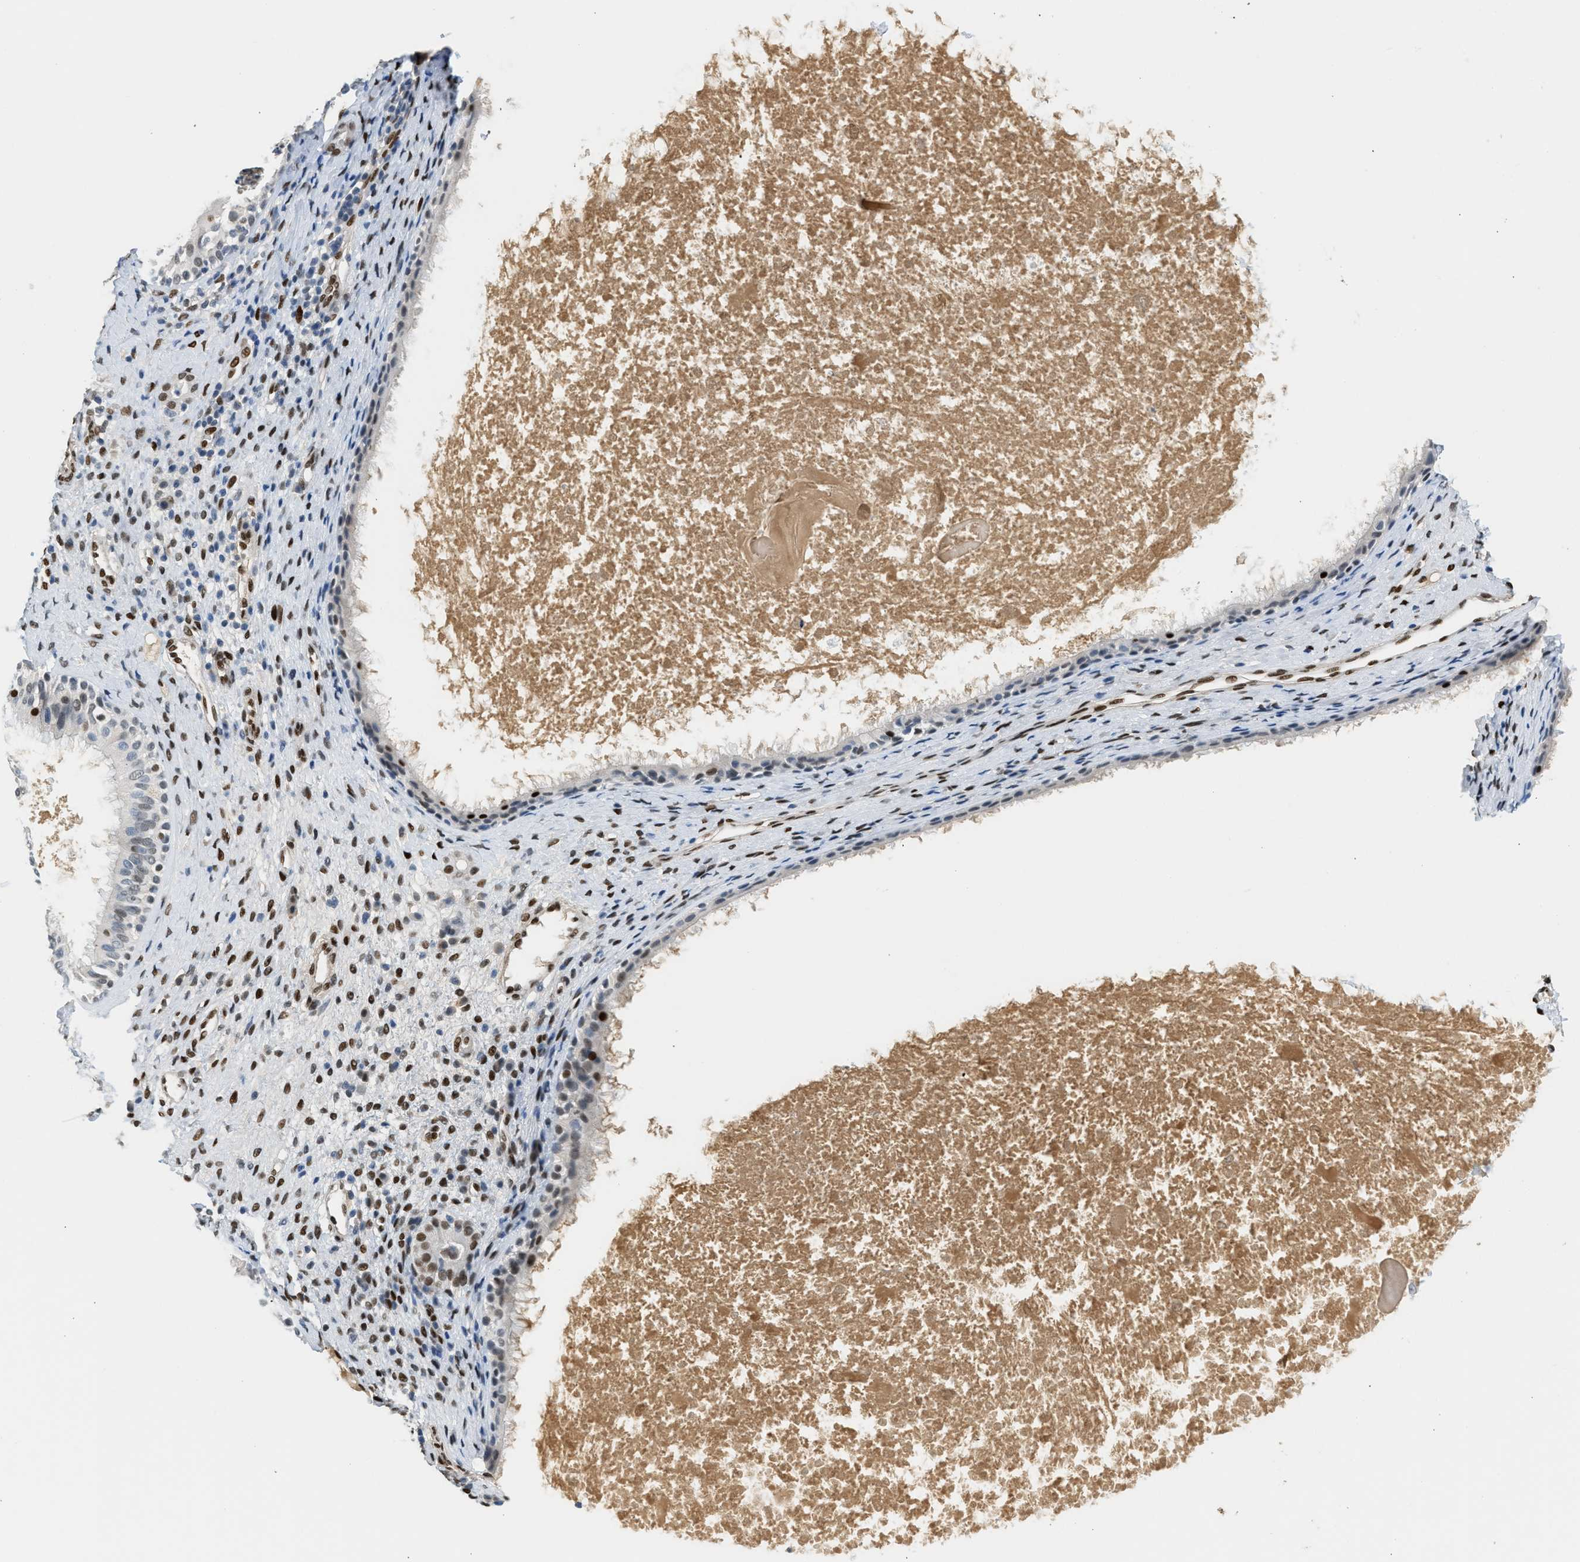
{"staining": {"intensity": "moderate", "quantity": "25%-75%", "location": "nuclear"}, "tissue": "nasopharynx", "cell_type": "Respiratory epithelial cells", "image_type": "normal", "snomed": [{"axis": "morphology", "description": "Normal tissue, NOS"}, {"axis": "topography", "description": "Nasopharynx"}], "caption": "Protein expression analysis of unremarkable nasopharynx demonstrates moderate nuclear positivity in about 25%-75% of respiratory epithelial cells.", "gene": "ZBTB20", "patient": {"sex": "male", "age": 22}}